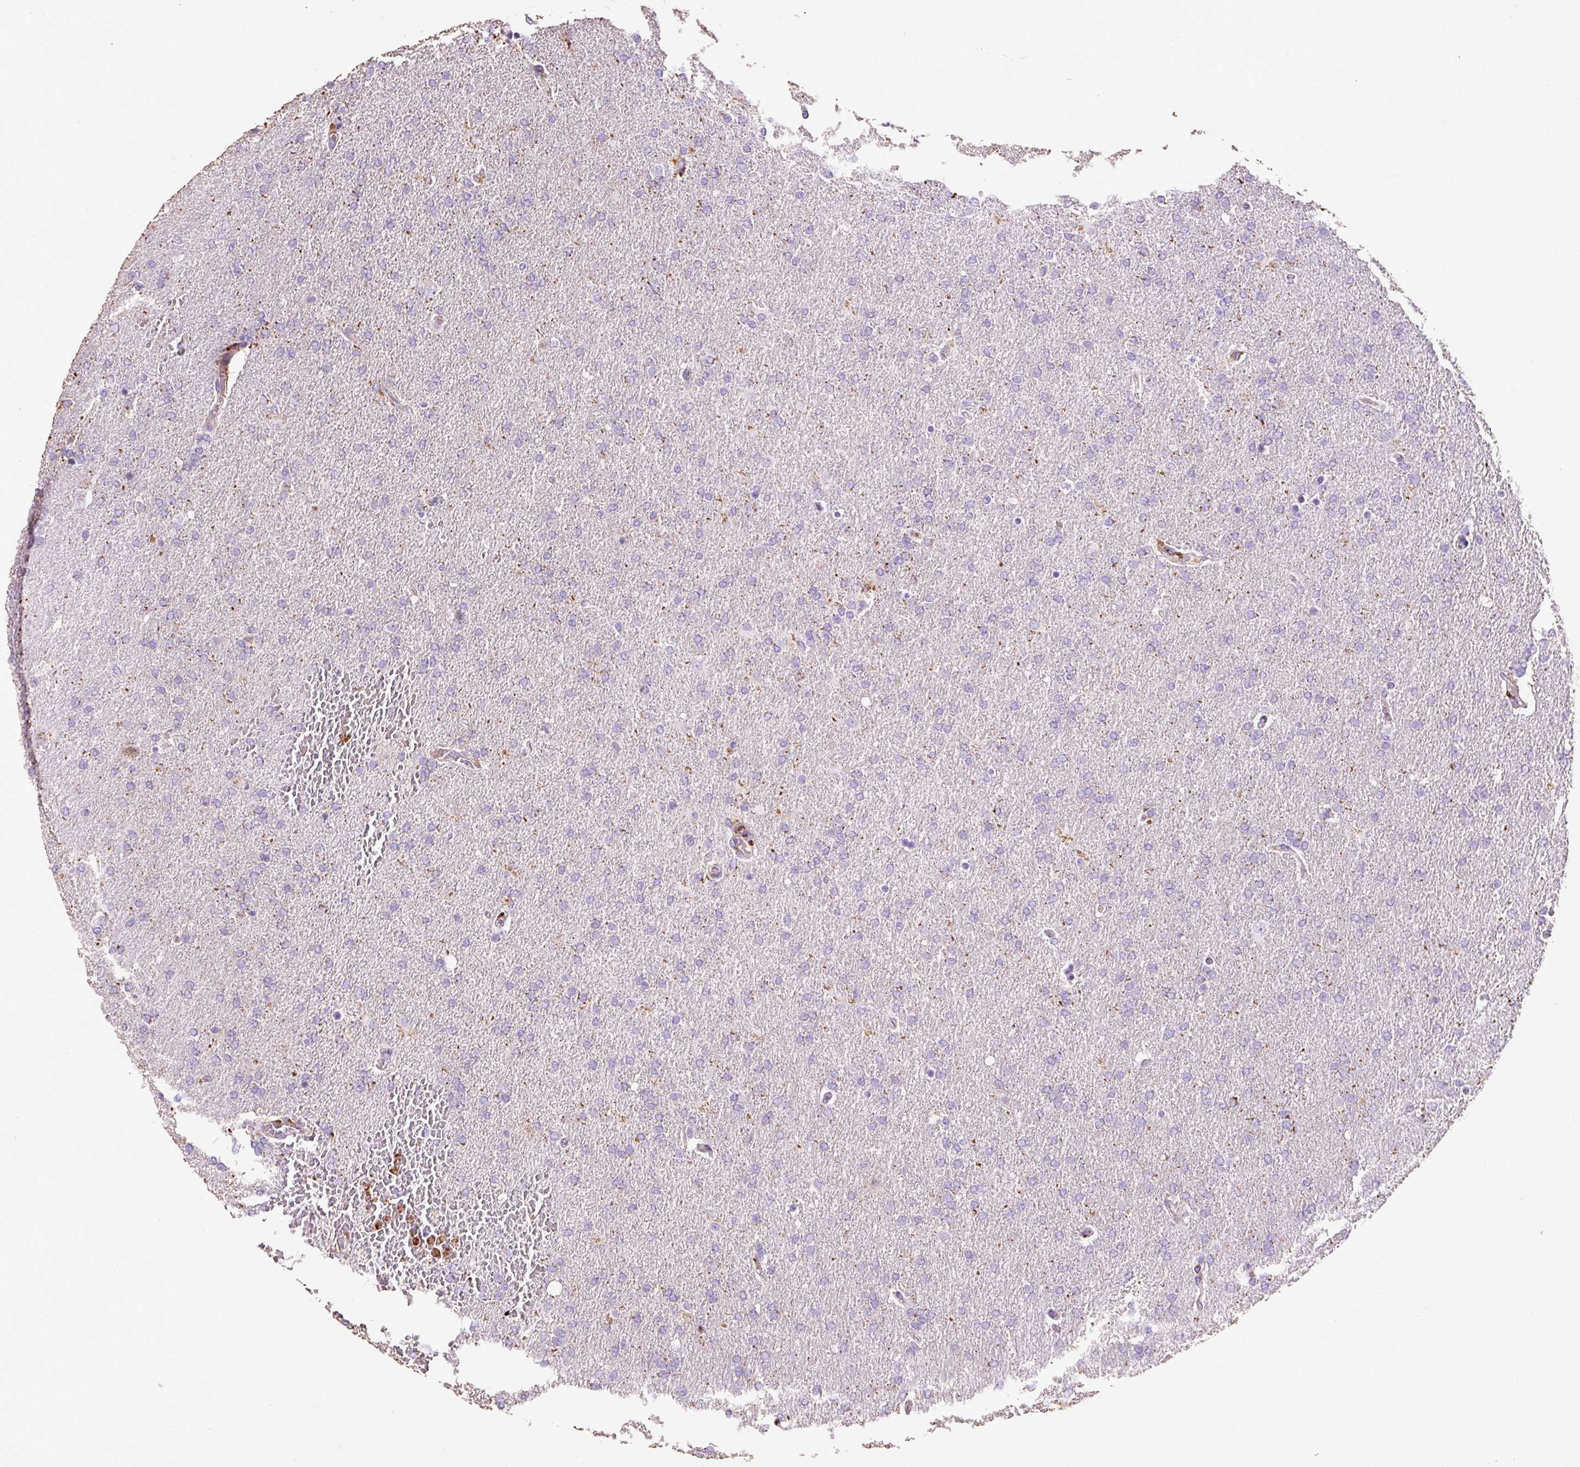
{"staining": {"intensity": "negative", "quantity": "none", "location": "none"}, "tissue": "glioma", "cell_type": "Tumor cells", "image_type": "cancer", "snomed": [{"axis": "morphology", "description": "Glioma, malignant, High grade"}, {"axis": "topography", "description": "Brain"}], "caption": "Immunohistochemistry (IHC) photomicrograph of neoplastic tissue: glioma stained with DAB exhibits no significant protein expression in tumor cells. (DAB immunohistochemistry with hematoxylin counter stain).", "gene": "TMC8", "patient": {"sex": "male", "age": 72}}